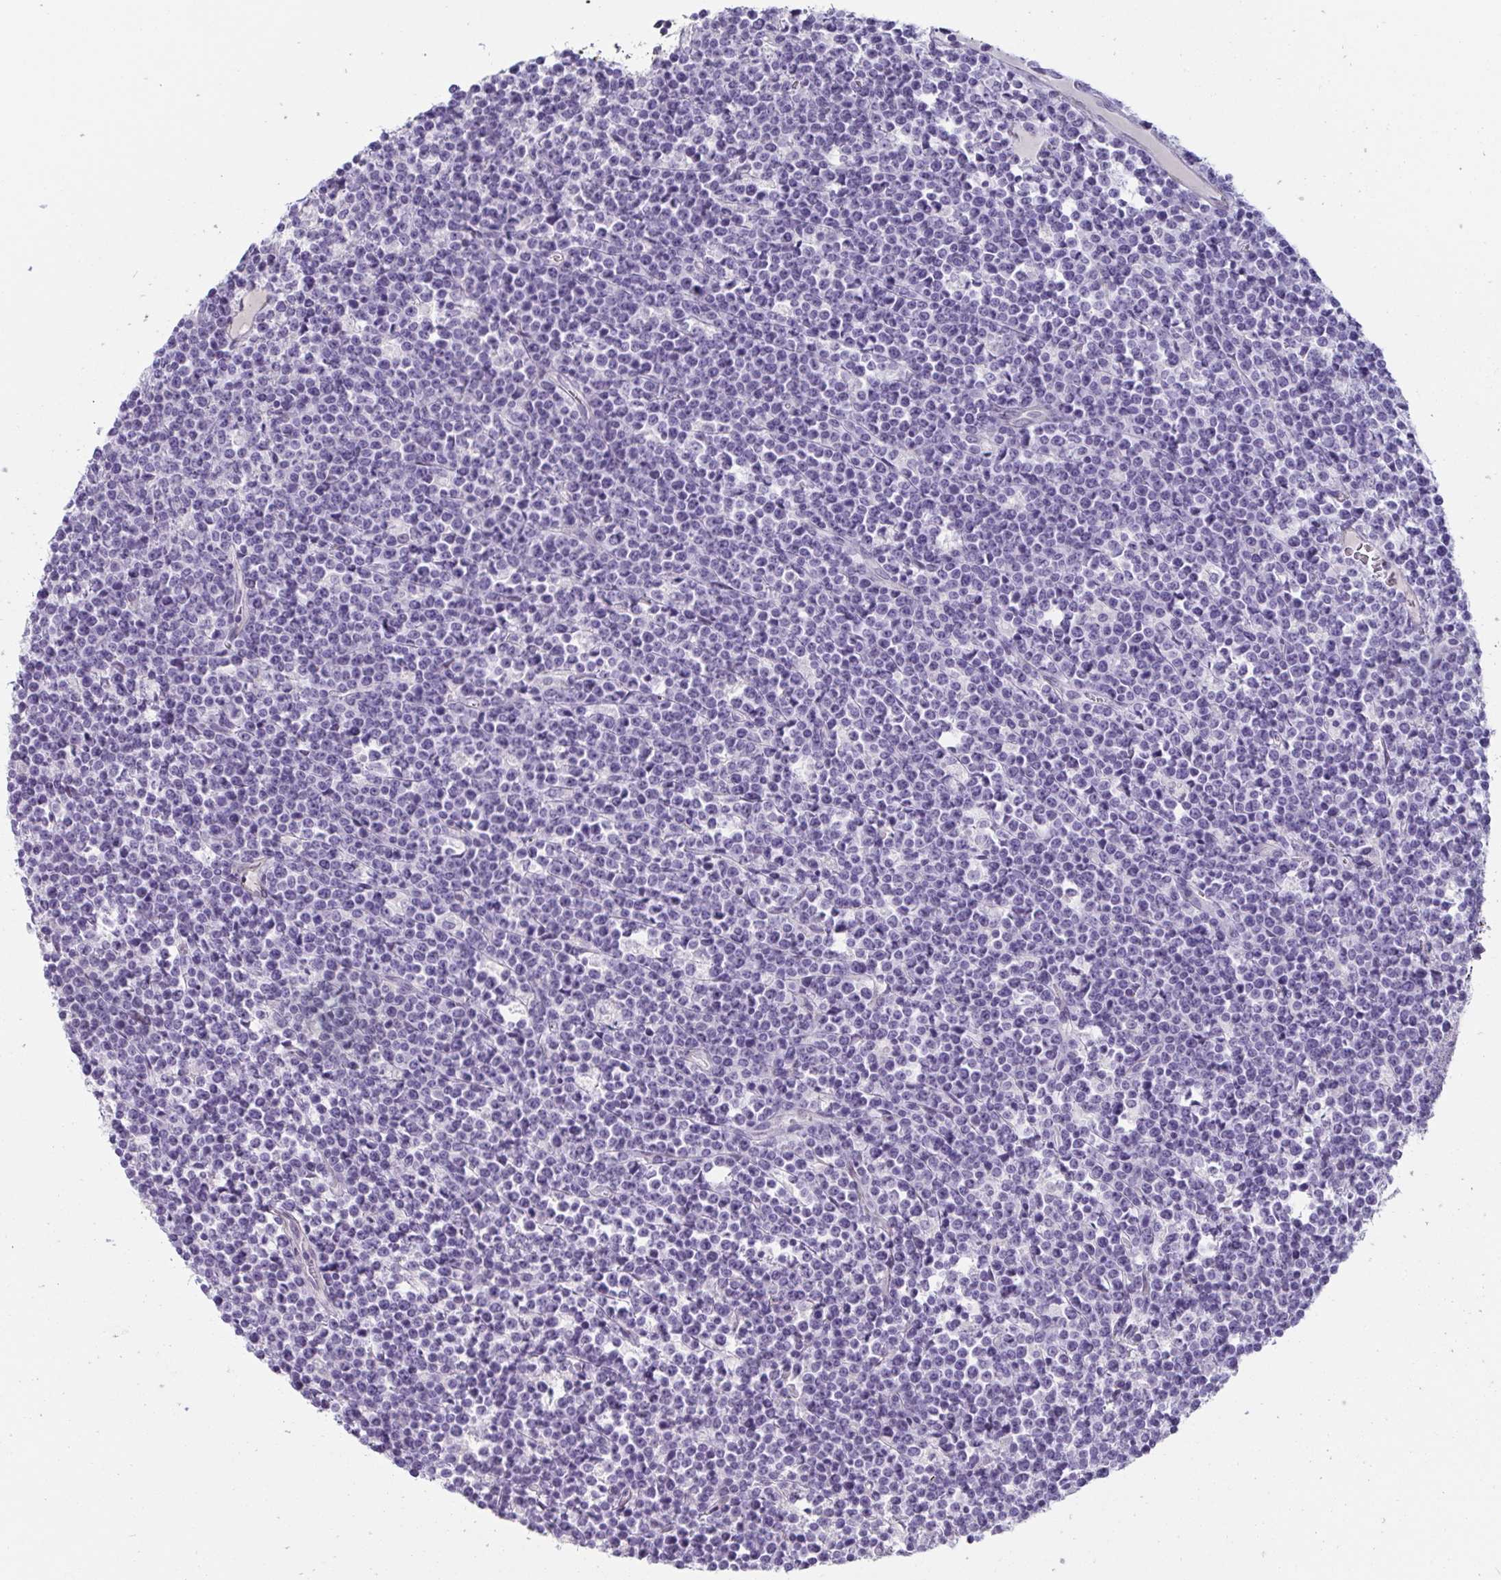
{"staining": {"intensity": "negative", "quantity": "none", "location": "none"}, "tissue": "lymphoma", "cell_type": "Tumor cells", "image_type": "cancer", "snomed": [{"axis": "morphology", "description": "Malignant lymphoma, non-Hodgkin's type, High grade"}, {"axis": "topography", "description": "Ovary"}], "caption": "This is an IHC photomicrograph of malignant lymphoma, non-Hodgkin's type (high-grade). There is no positivity in tumor cells.", "gene": "OR5P3", "patient": {"sex": "female", "age": 56}}